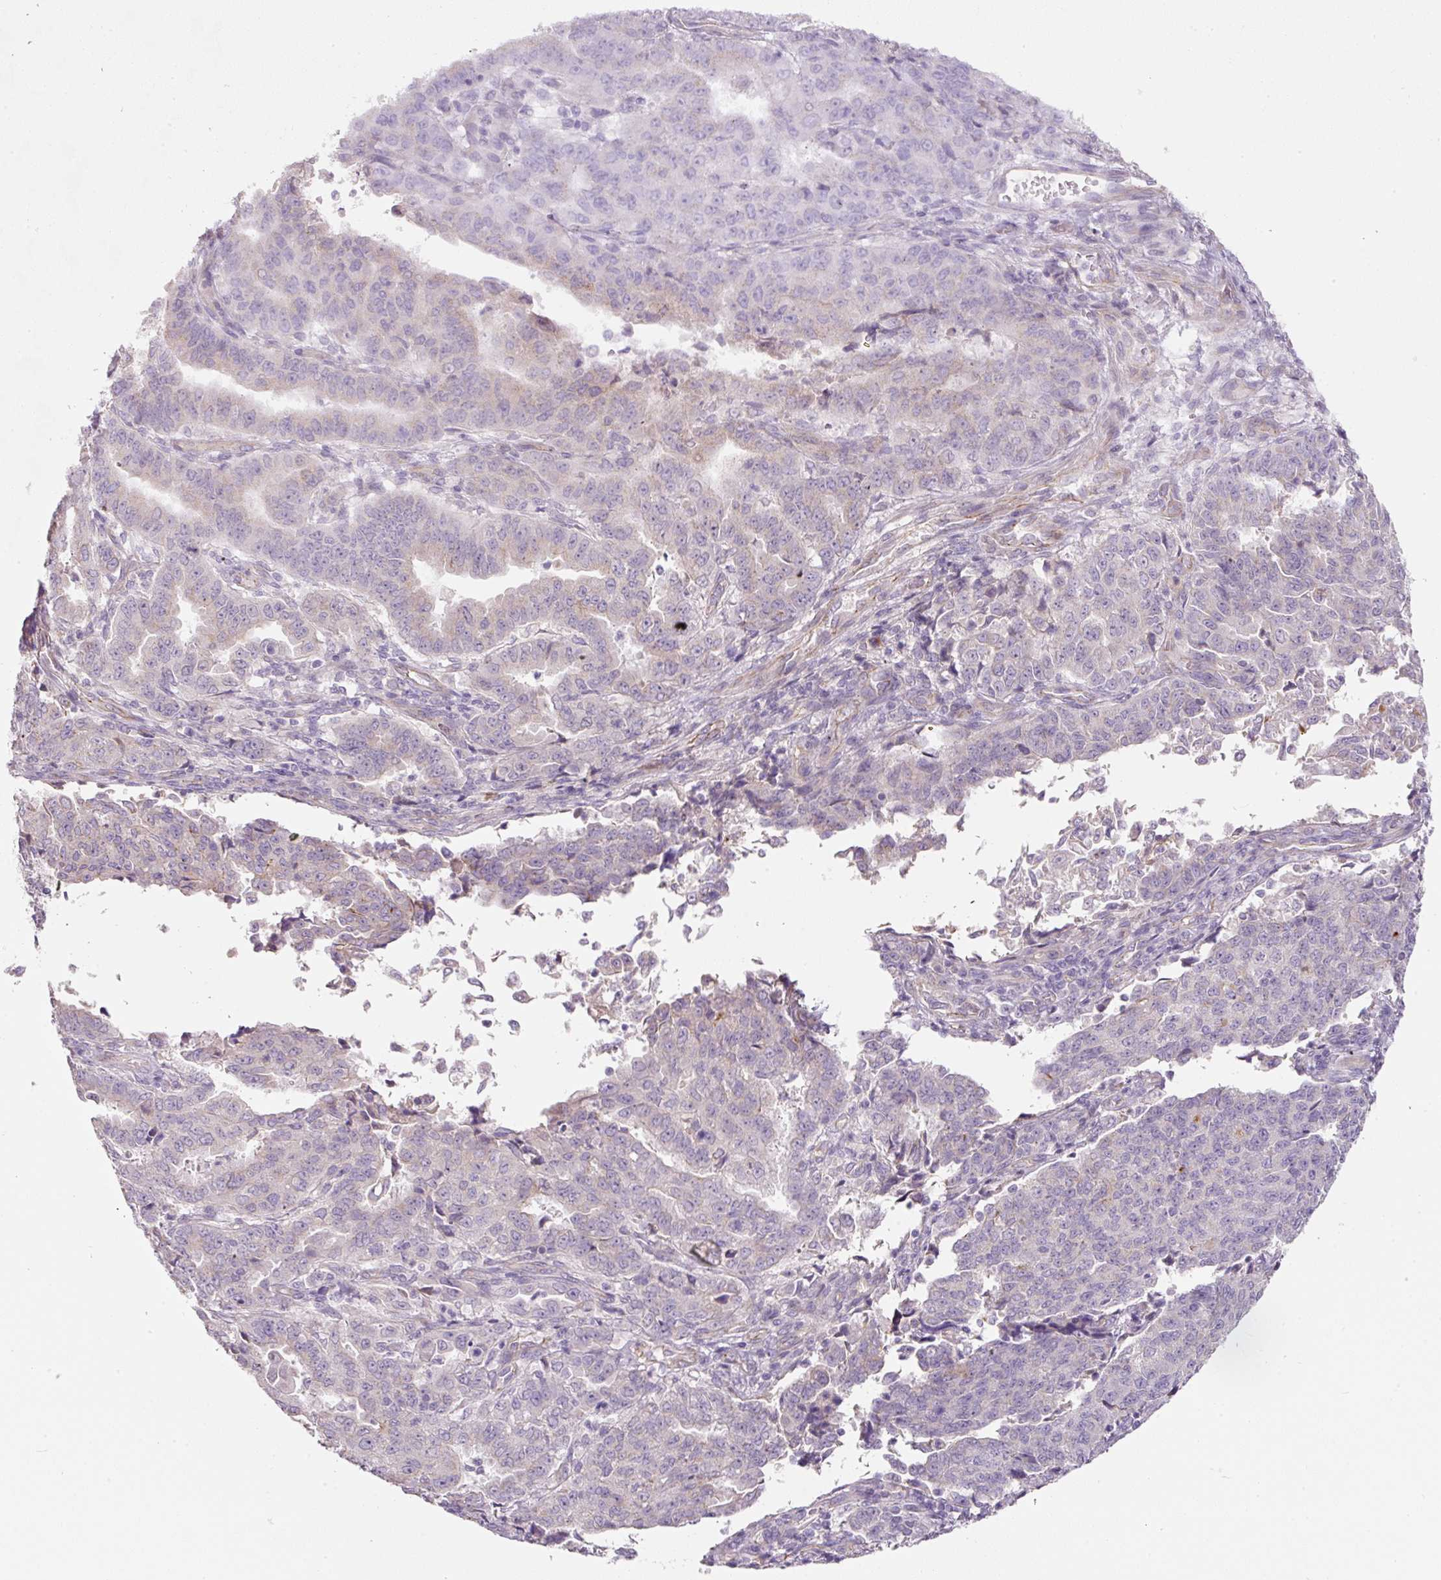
{"staining": {"intensity": "negative", "quantity": "none", "location": "none"}, "tissue": "endometrial cancer", "cell_type": "Tumor cells", "image_type": "cancer", "snomed": [{"axis": "morphology", "description": "Adenocarcinoma, NOS"}, {"axis": "topography", "description": "Endometrium"}], "caption": "DAB (3,3'-diaminobenzidine) immunohistochemical staining of endometrial cancer (adenocarcinoma) displays no significant expression in tumor cells. (DAB (3,3'-diaminobenzidine) immunohistochemistry (IHC) visualized using brightfield microscopy, high magnification).", "gene": "NBPF11", "patient": {"sex": "female", "age": 50}}